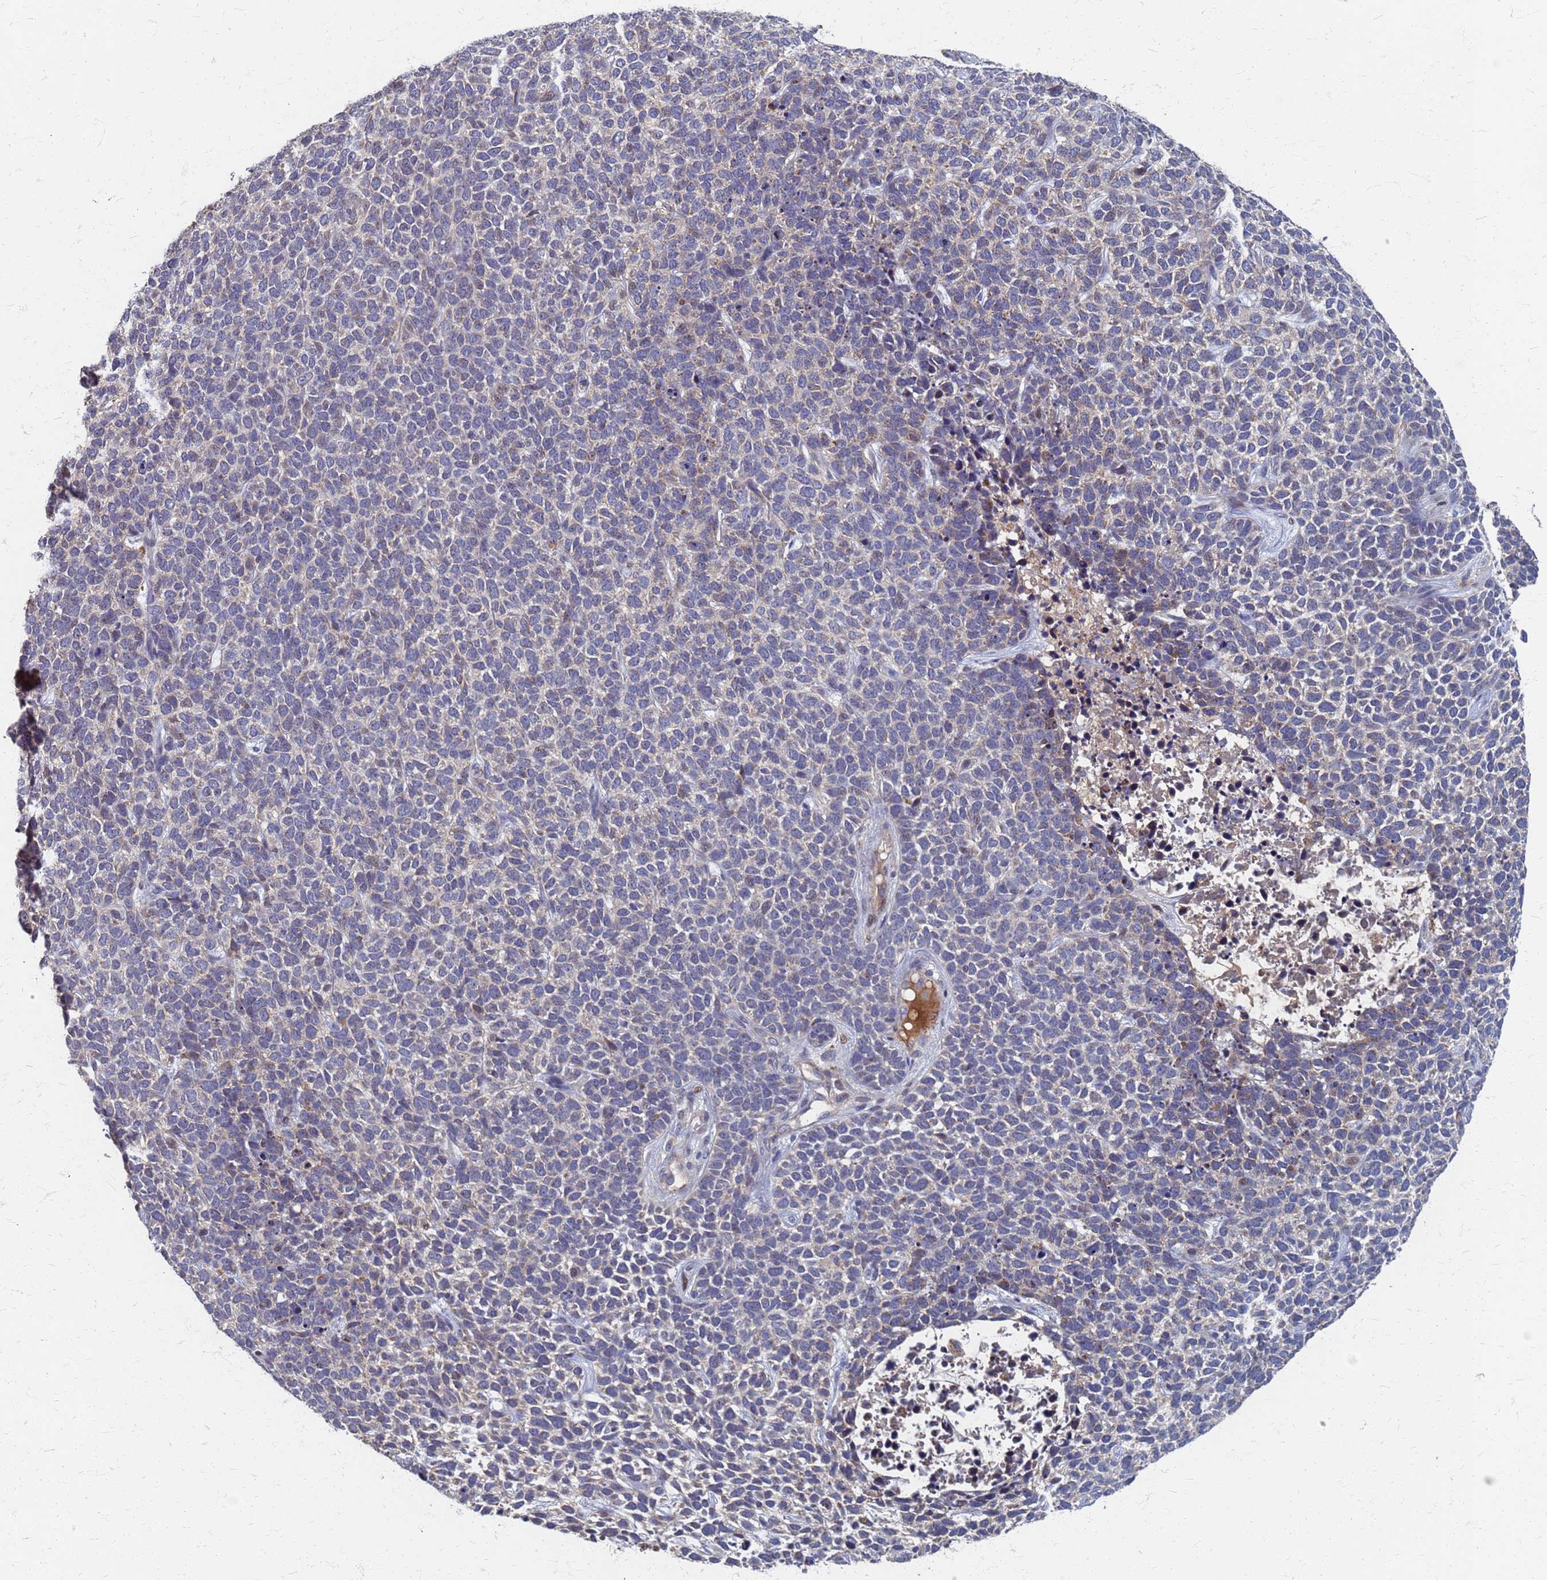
{"staining": {"intensity": "weak", "quantity": "<25%", "location": "cytoplasmic/membranous"}, "tissue": "skin cancer", "cell_type": "Tumor cells", "image_type": "cancer", "snomed": [{"axis": "morphology", "description": "Basal cell carcinoma"}, {"axis": "topography", "description": "Skin"}], "caption": "This is an immunohistochemistry (IHC) photomicrograph of basal cell carcinoma (skin). There is no positivity in tumor cells.", "gene": "ATPAF1", "patient": {"sex": "female", "age": 84}}